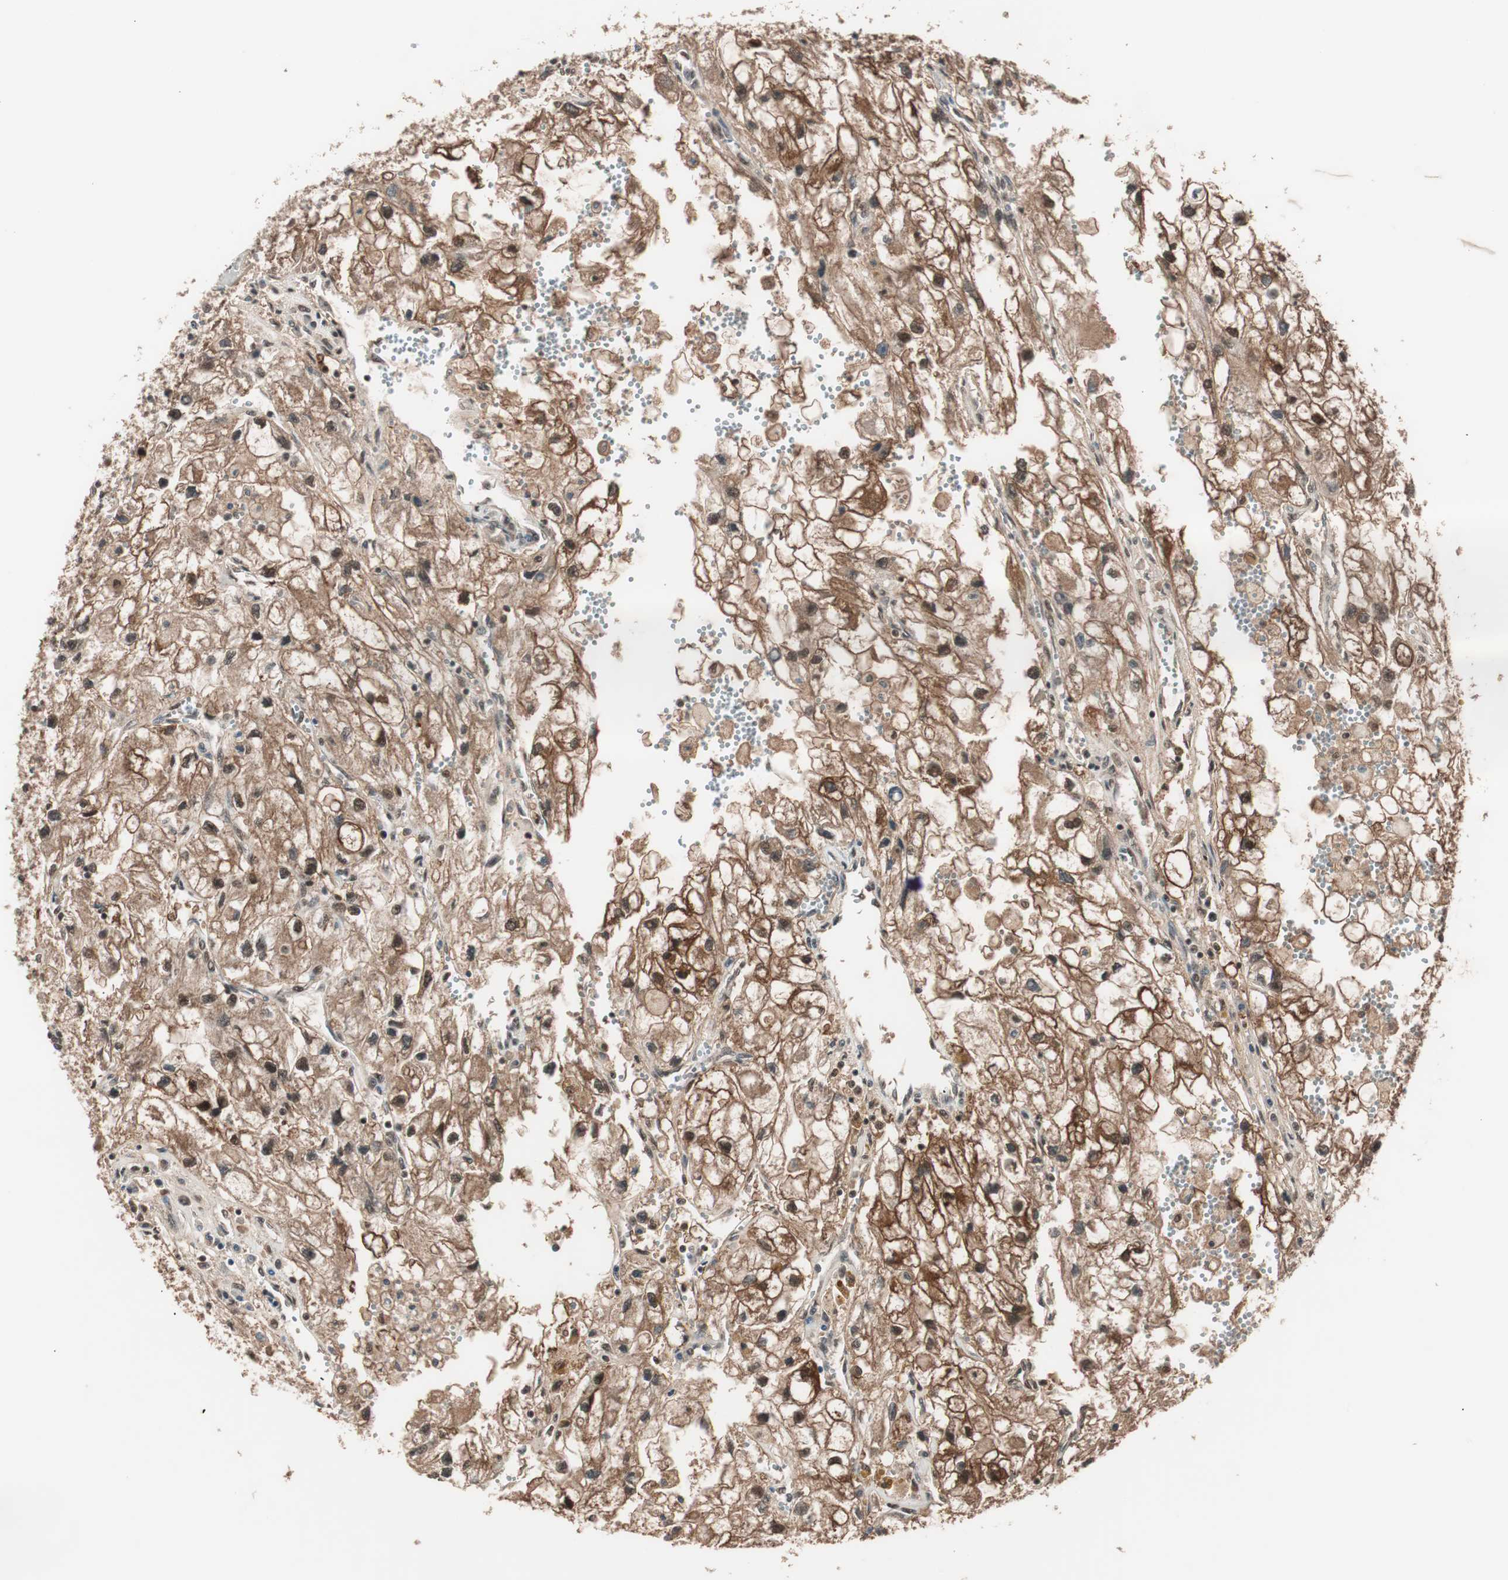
{"staining": {"intensity": "moderate", "quantity": ">75%", "location": "cytoplasmic/membranous"}, "tissue": "renal cancer", "cell_type": "Tumor cells", "image_type": "cancer", "snomed": [{"axis": "morphology", "description": "Adenocarcinoma, NOS"}, {"axis": "topography", "description": "Kidney"}], "caption": "This histopathology image shows immunohistochemistry (IHC) staining of renal cancer (adenocarcinoma), with medium moderate cytoplasmic/membranous expression in approximately >75% of tumor cells.", "gene": "NFRKB", "patient": {"sex": "female", "age": 70}}